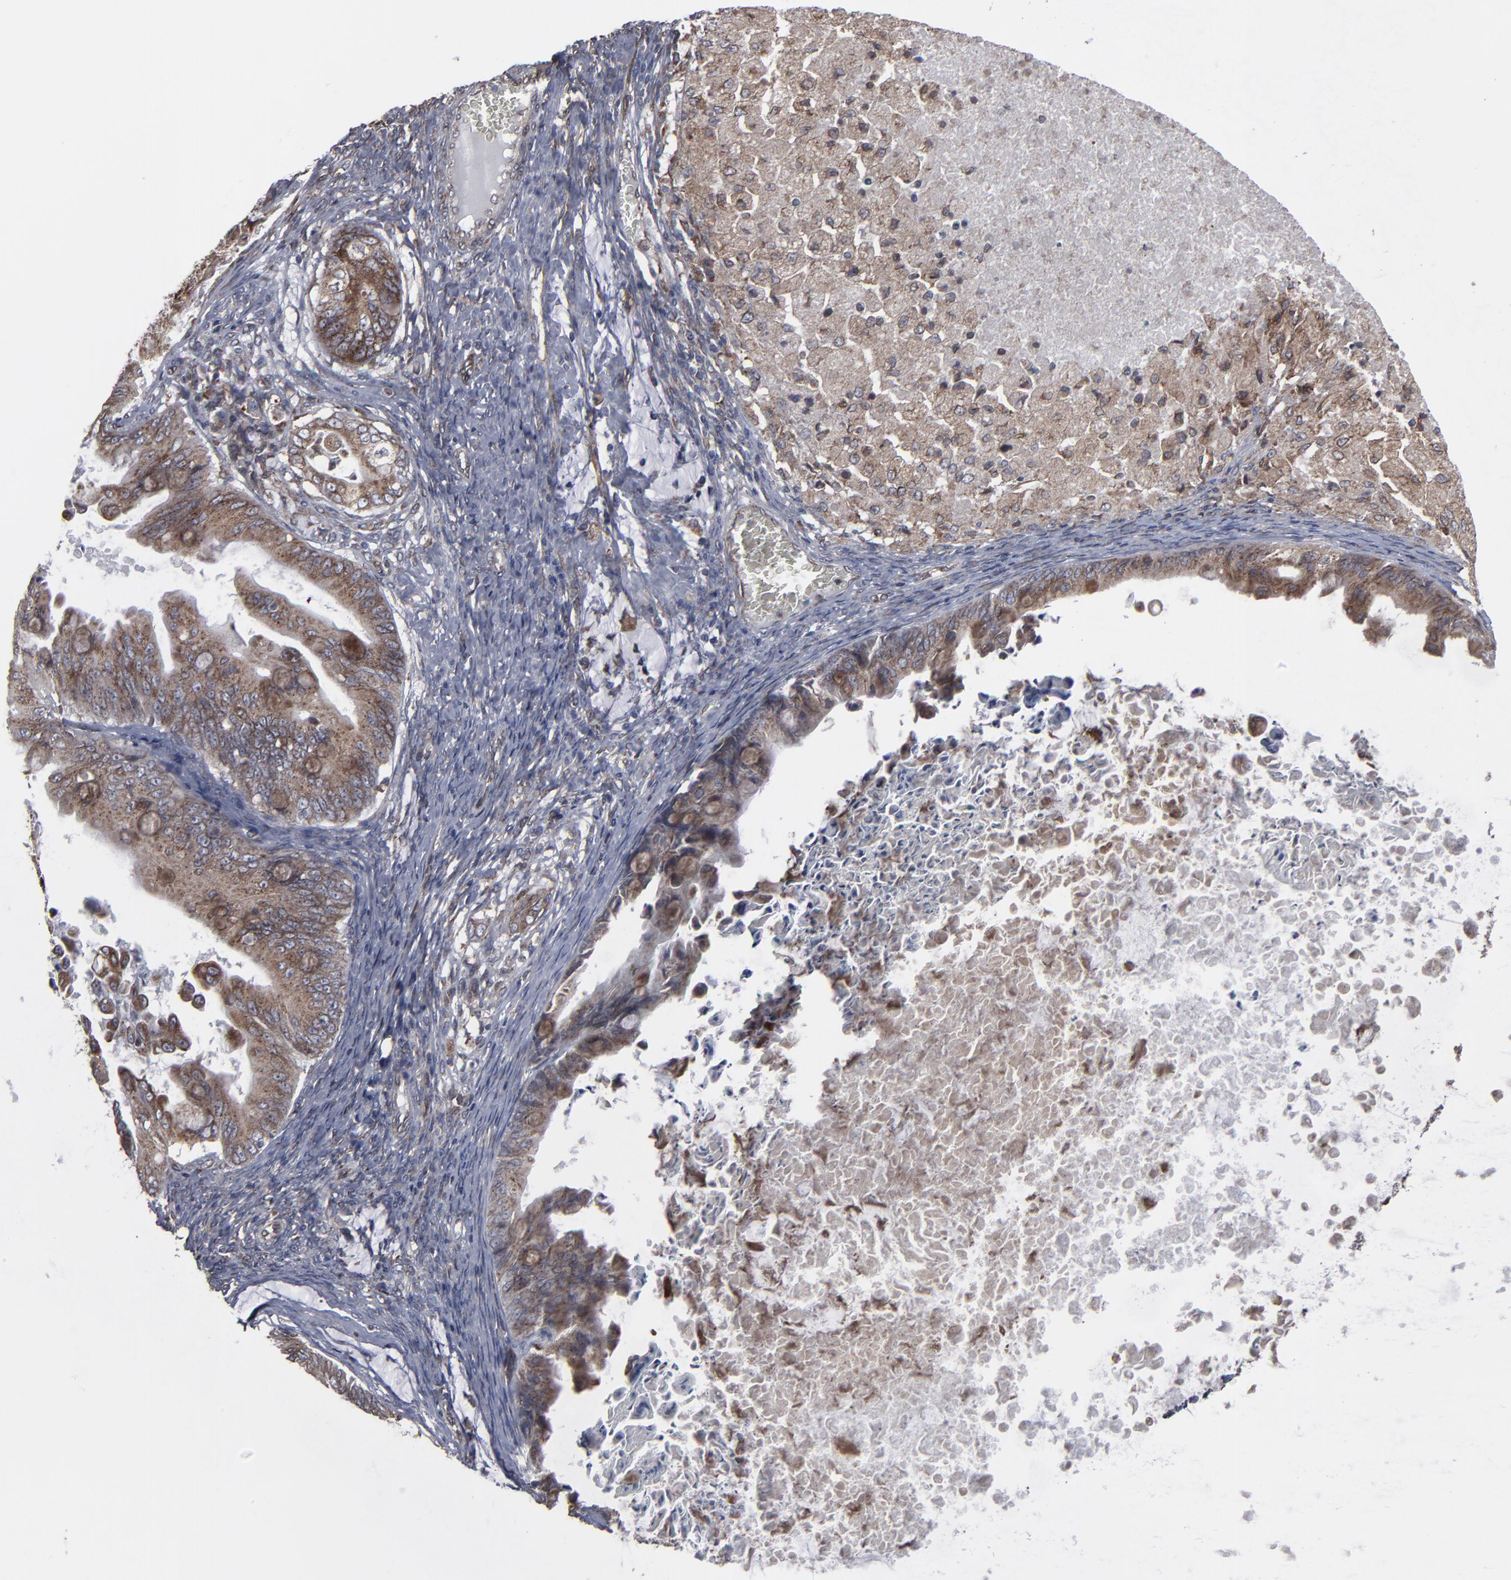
{"staining": {"intensity": "moderate", "quantity": ">75%", "location": "cytoplasmic/membranous"}, "tissue": "ovarian cancer", "cell_type": "Tumor cells", "image_type": "cancer", "snomed": [{"axis": "morphology", "description": "Cystadenocarcinoma, mucinous, NOS"}, {"axis": "topography", "description": "Ovary"}], "caption": "An image showing moderate cytoplasmic/membranous positivity in approximately >75% of tumor cells in mucinous cystadenocarcinoma (ovarian), as visualized by brown immunohistochemical staining.", "gene": "CNIH1", "patient": {"sex": "female", "age": 37}}